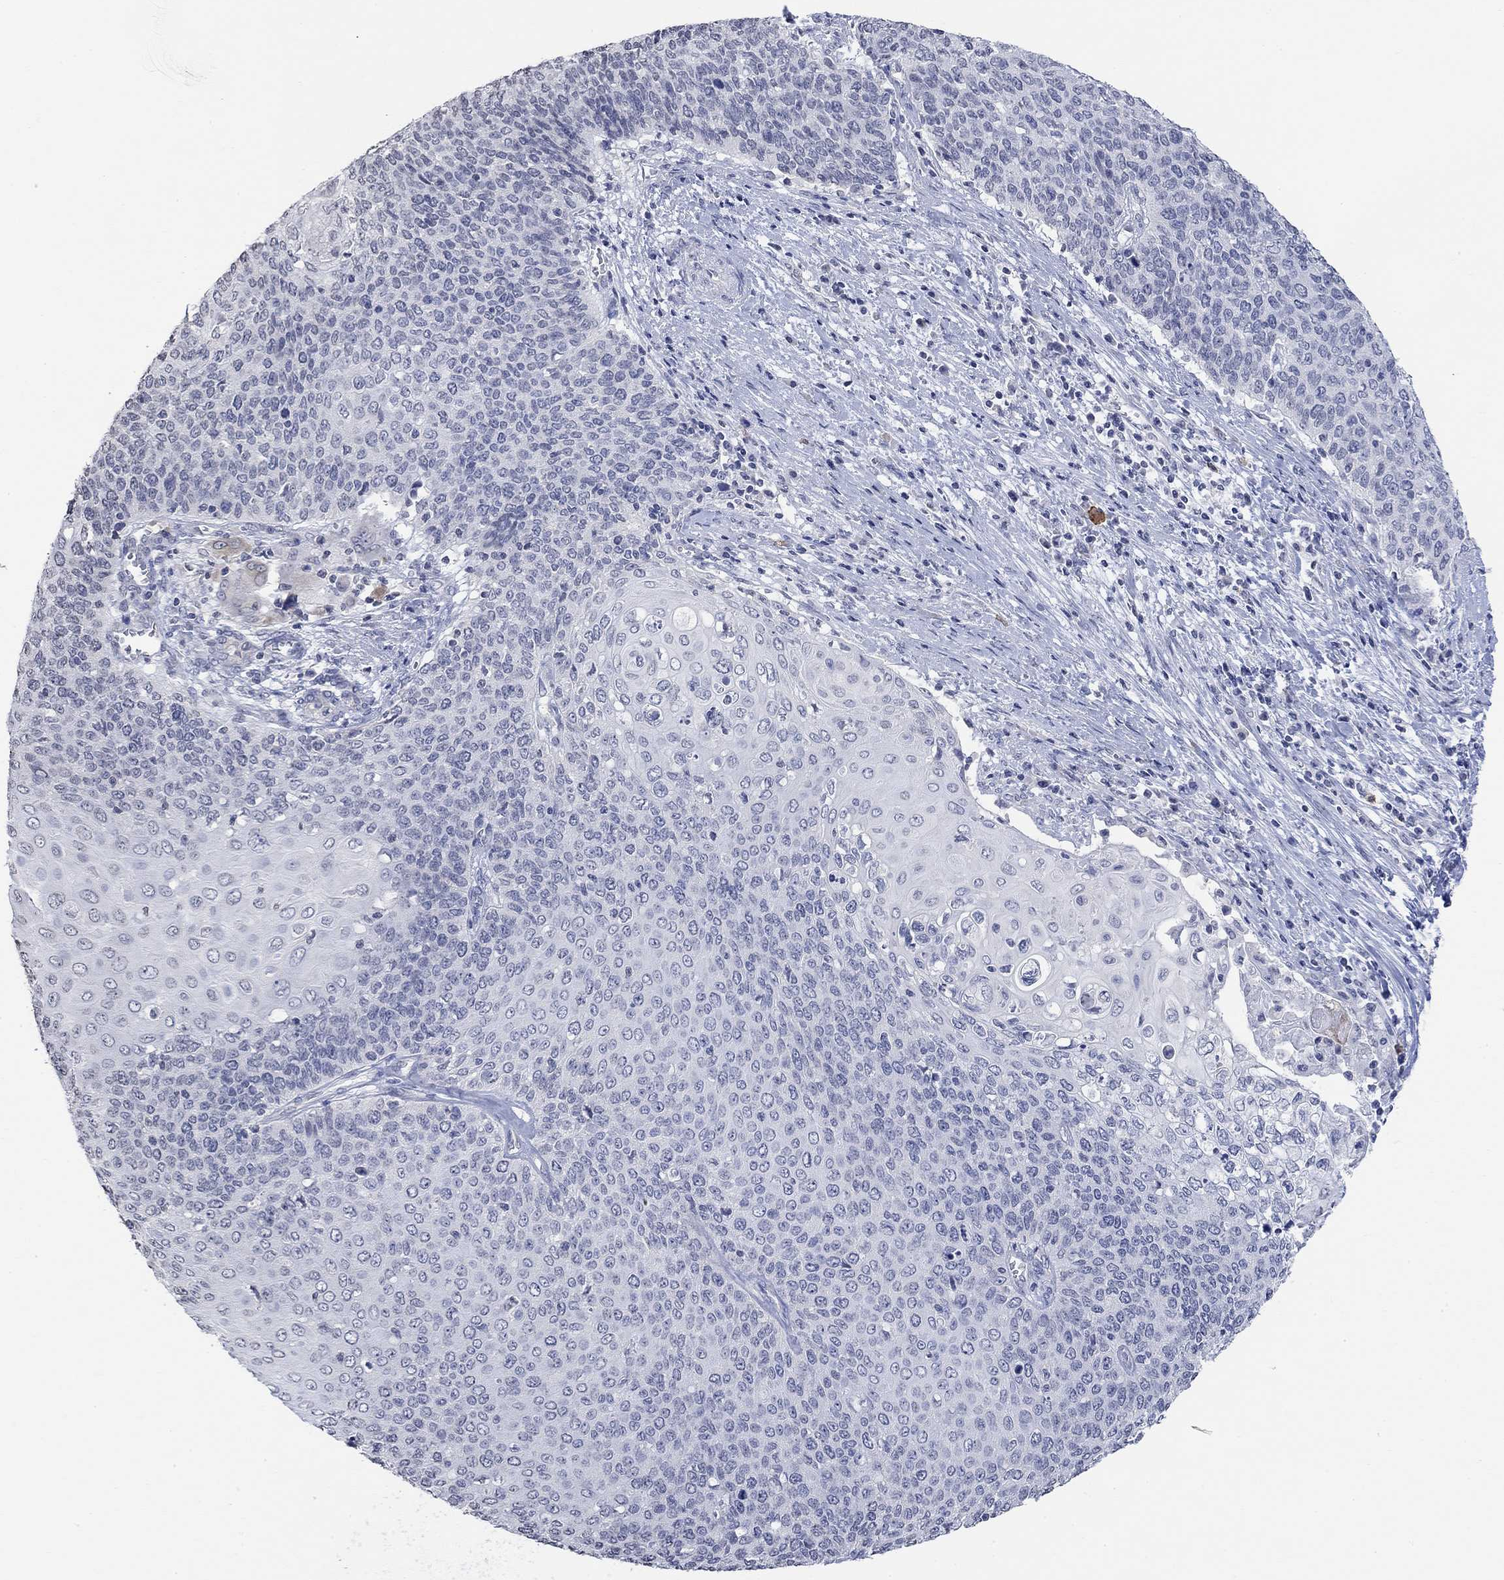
{"staining": {"intensity": "negative", "quantity": "none", "location": "none"}, "tissue": "cervical cancer", "cell_type": "Tumor cells", "image_type": "cancer", "snomed": [{"axis": "morphology", "description": "Squamous cell carcinoma, NOS"}, {"axis": "topography", "description": "Cervix"}], "caption": "High magnification brightfield microscopy of squamous cell carcinoma (cervical) stained with DAB (3,3'-diaminobenzidine) (brown) and counterstained with hematoxylin (blue): tumor cells show no significant expression.", "gene": "TMEM255A", "patient": {"sex": "female", "age": 39}}